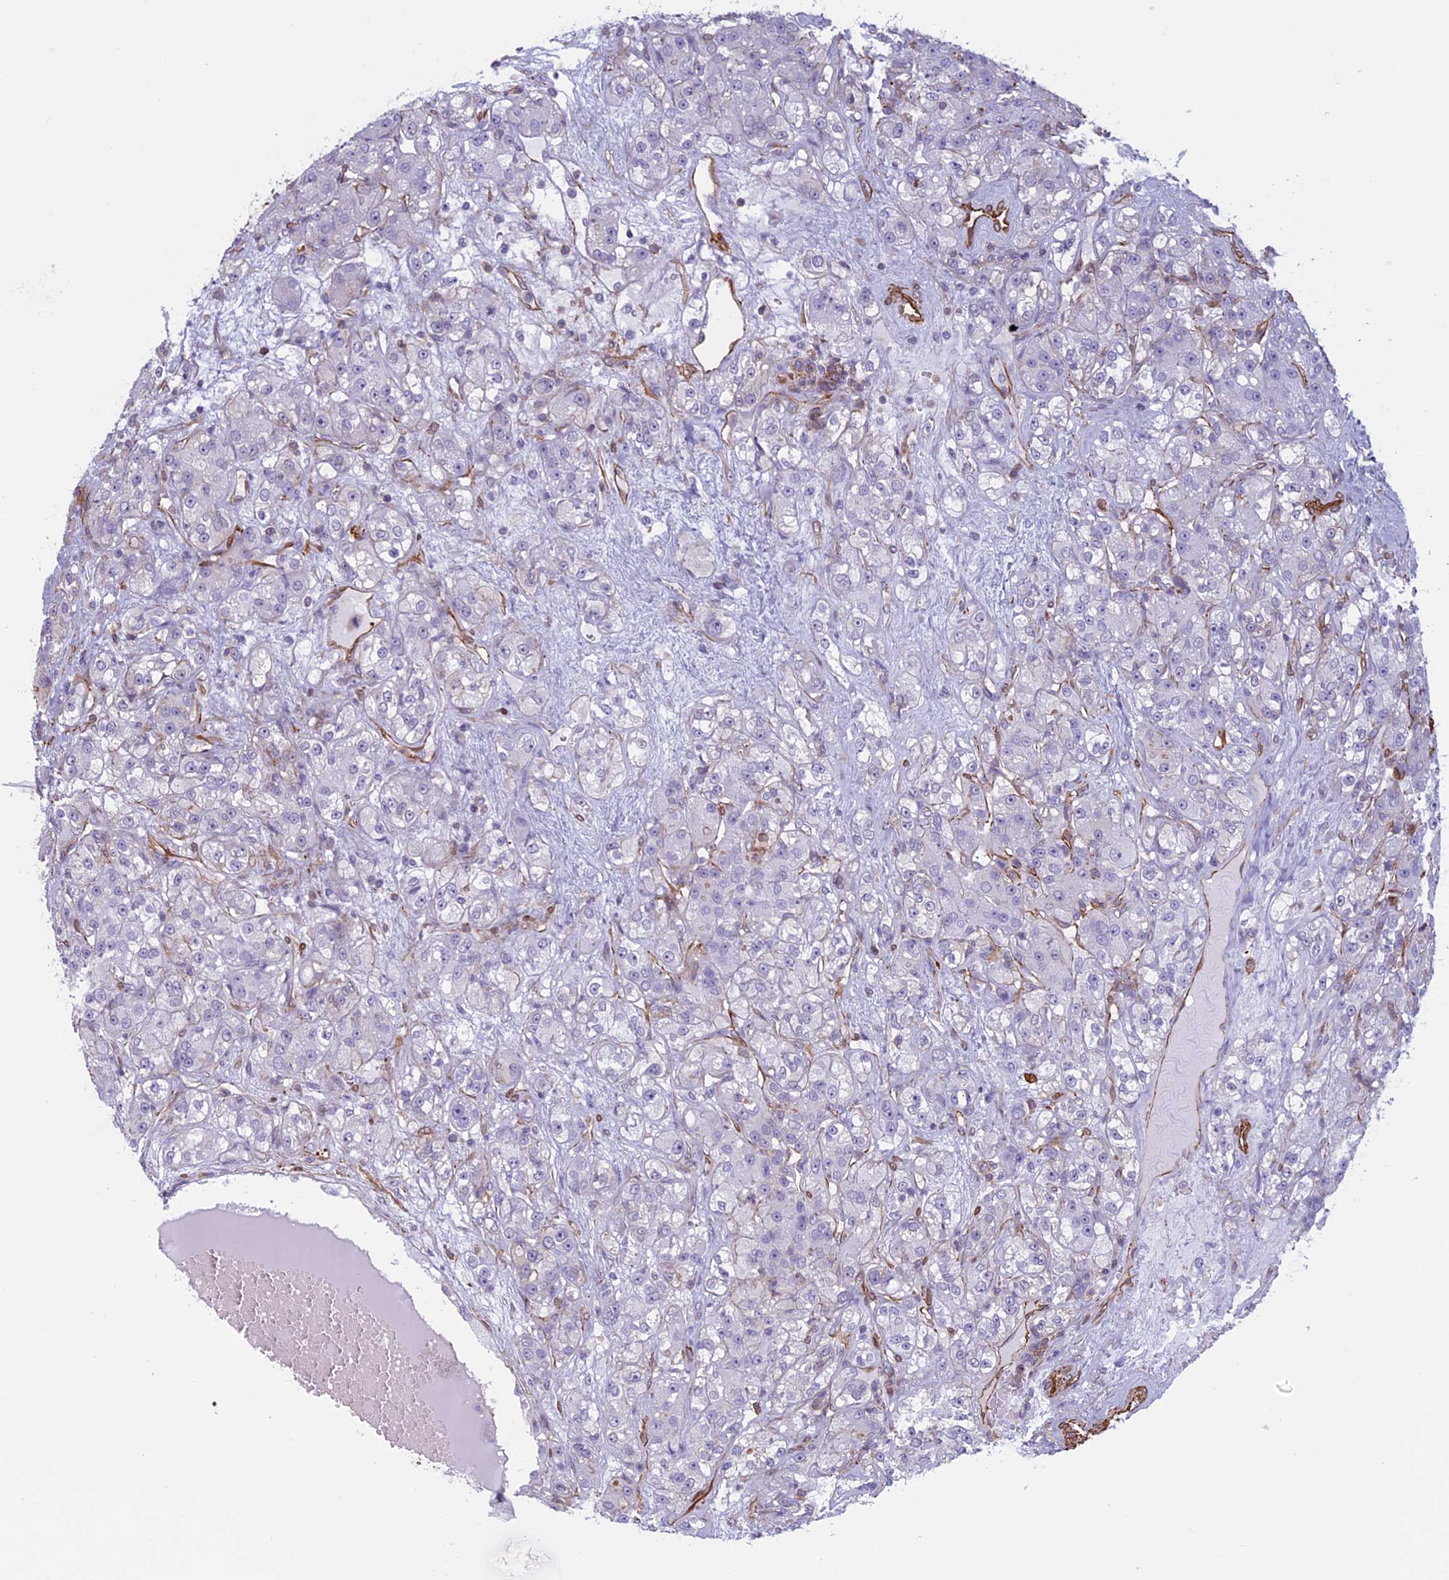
{"staining": {"intensity": "negative", "quantity": "none", "location": "none"}, "tissue": "renal cancer", "cell_type": "Tumor cells", "image_type": "cancer", "snomed": [{"axis": "morphology", "description": "Normal tissue, NOS"}, {"axis": "morphology", "description": "Adenocarcinoma, NOS"}, {"axis": "topography", "description": "Kidney"}], "caption": "A photomicrograph of renal cancer (adenocarcinoma) stained for a protein displays no brown staining in tumor cells.", "gene": "ANGPTL2", "patient": {"sex": "male", "age": 61}}